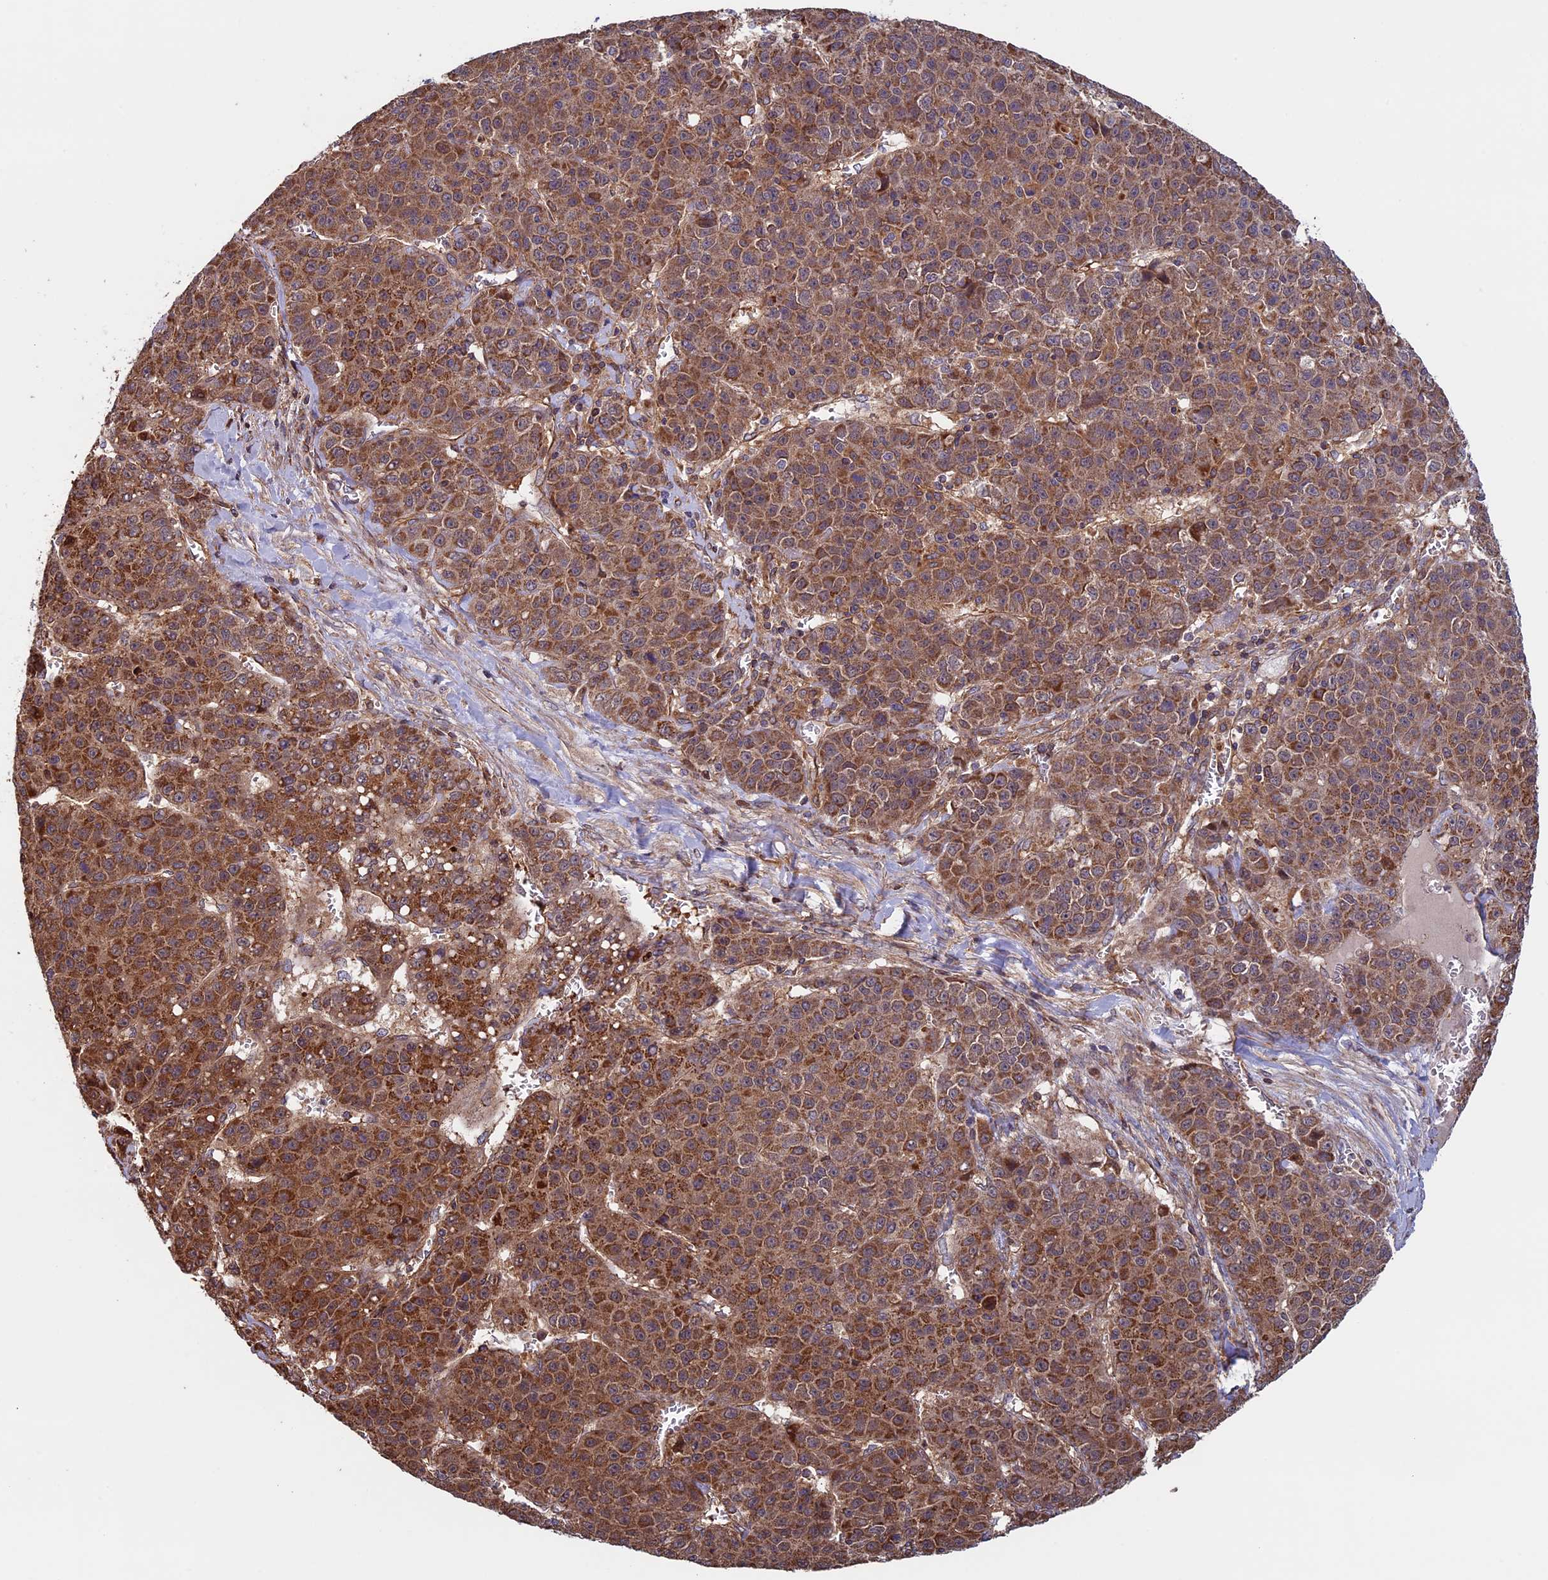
{"staining": {"intensity": "strong", "quantity": ">75%", "location": "cytoplasmic/membranous"}, "tissue": "liver cancer", "cell_type": "Tumor cells", "image_type": "cancer", "snomed": [{"axis": "morphology", "description": "Carcinoma, Hepatocellular, NOS"}, {"axis": "topography", "description": "Liver"}], "caption": "Hepatocellular carcinoma (liver) tissue displays strong cytoplasmic/membranous expression in about >75% of tumor cells, visualized by immunohistochemistry.", "gene": "CCDC8", "patient": {"sex": "female", "age": 53}}